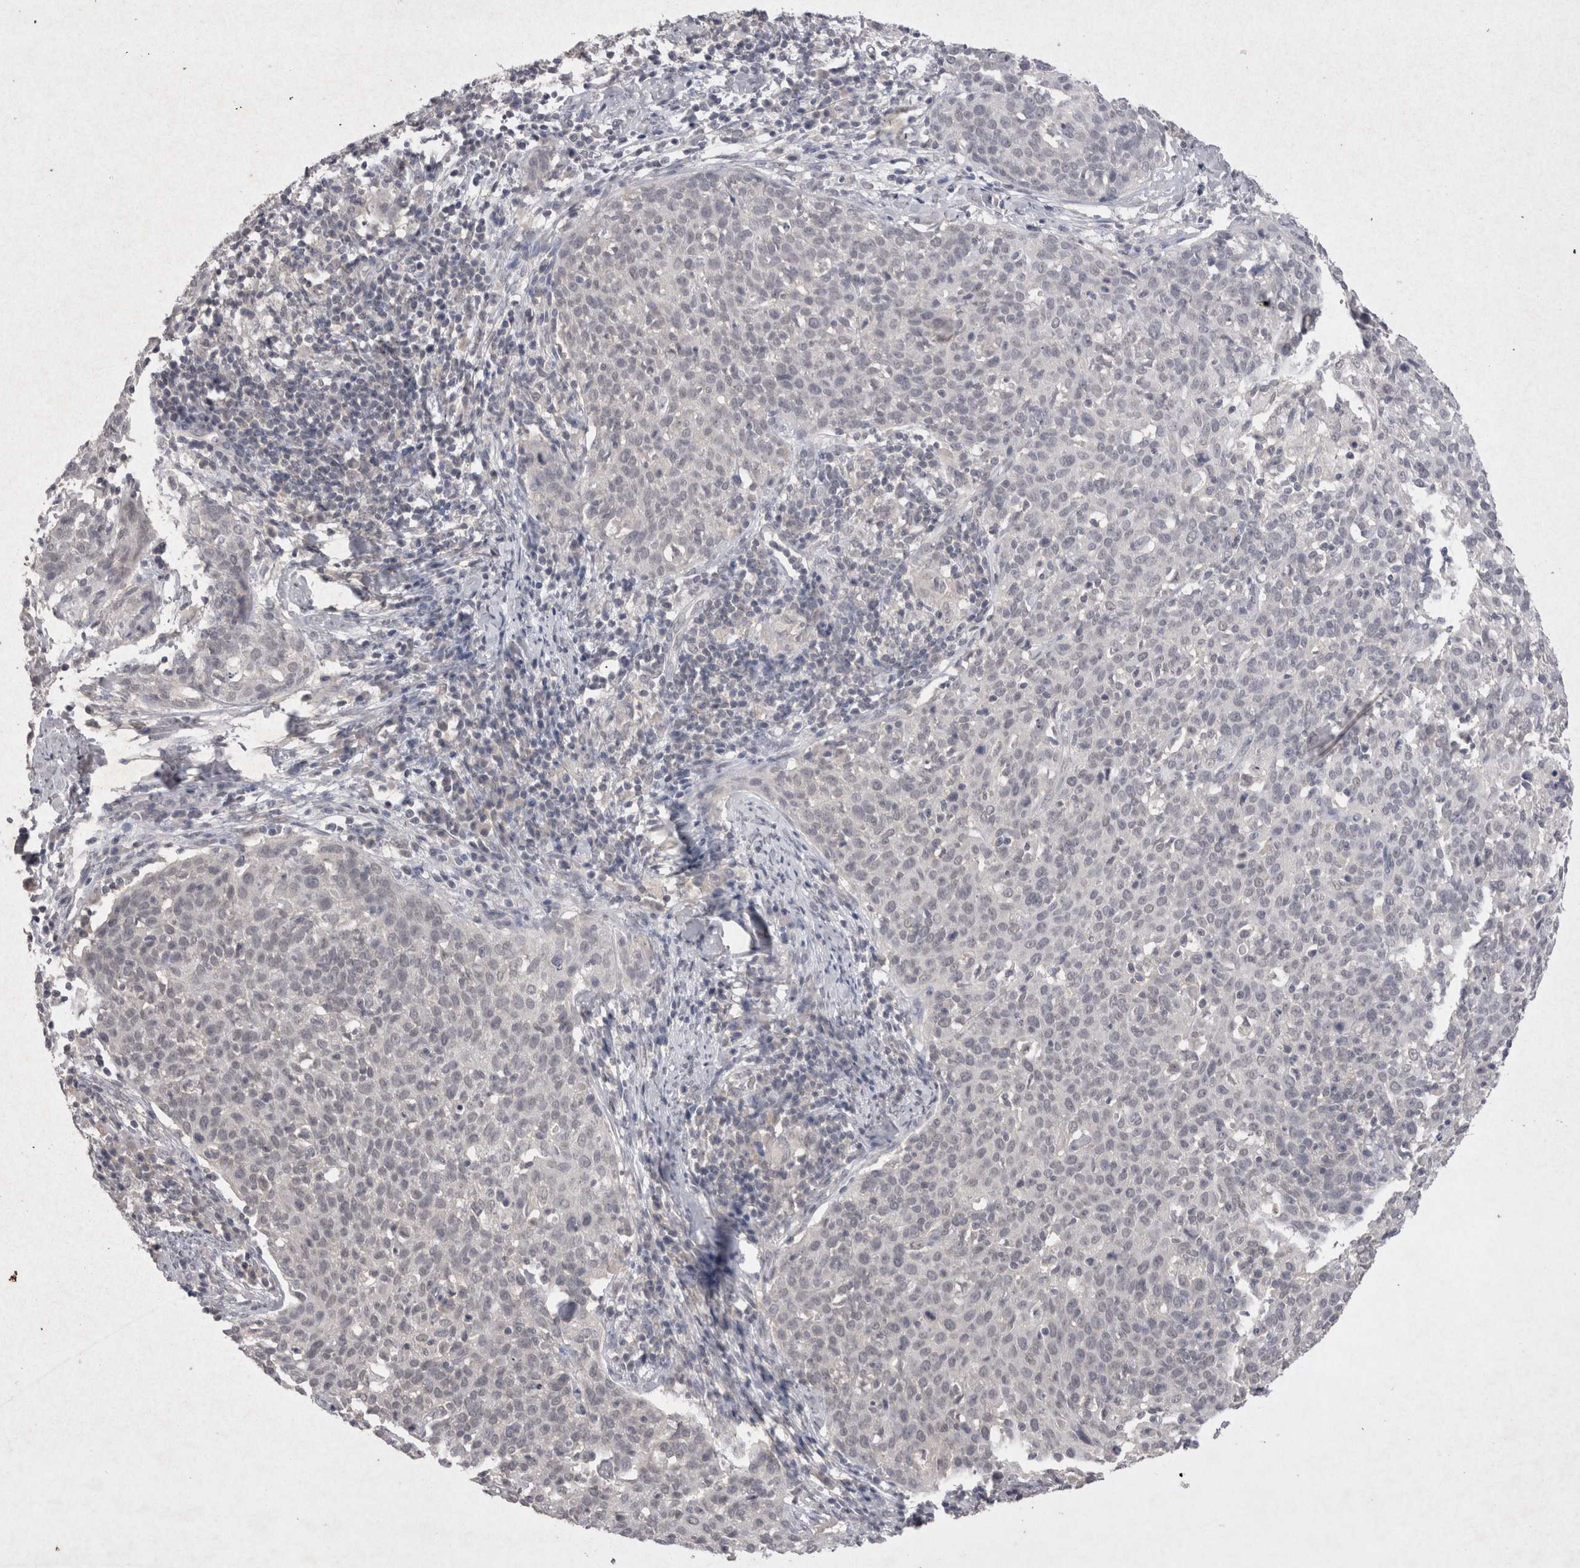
{"staining": {"intensity": "negative", "quantity": "none", "location": "none"}, "tissue": "cervical cancer", "cell_type": "Tumor cells", "image_type": "cancer", "snomed": [{"axis": "morphology", "description": "Squamous cell carcinoma, NOS"}, {"axis": "topography", "description": "Cervix"}], "caption": "Immunohistochemistry (IHC) image of neoplastic tissue: cervical cancer stained with DAB (3,3'-diaminobenzidine) reveals no significant protein expression in tumor cells. (Immunohistochemistry (IHC), brightfield microscopy, high magnification).", "gene": "LYVE1", "patient": {"sex": "female", "age": 38}}